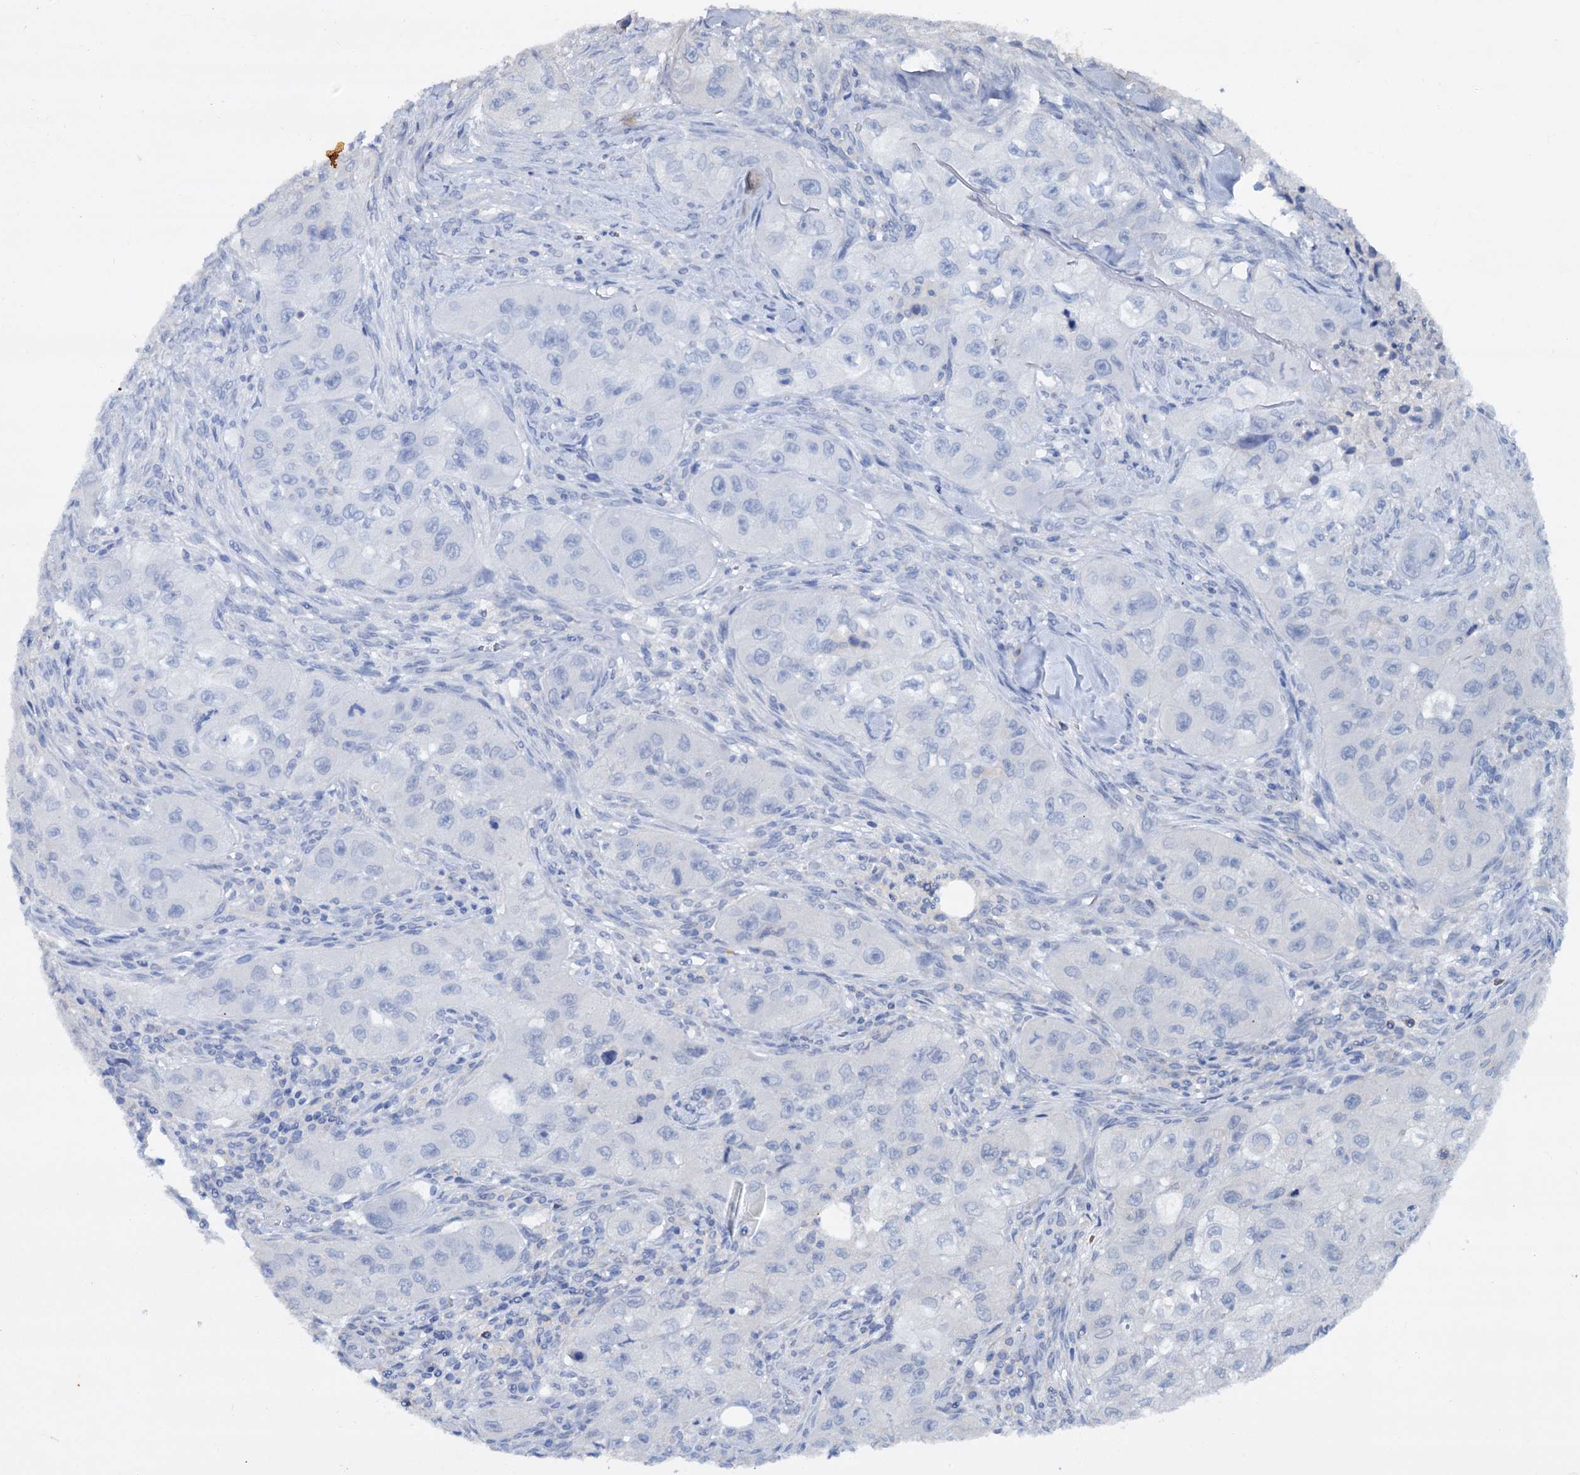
{"staining": {"intensity": "negative", "quantity": "none", "location": "none"}, "tissue": "skin cancer", "cell_type": "Tumor cells", "image_type": "cancer", "snomed": [{"axis": "morphology", "description": "Squamous cell carcinoma, NOS"}, {"axis": "topography", "description": "Skin"}, {"axis": "topography", "description": "Subcutis"}], "caption": "High power microscopy photomicrograph of an immunohistochemistry image of skin cancer (squamous cell carcinoma), revealing no significant positivity in tumor cells.", "gene": "ETFBKMT", "patient": {"sex": "male", "age": 73}}